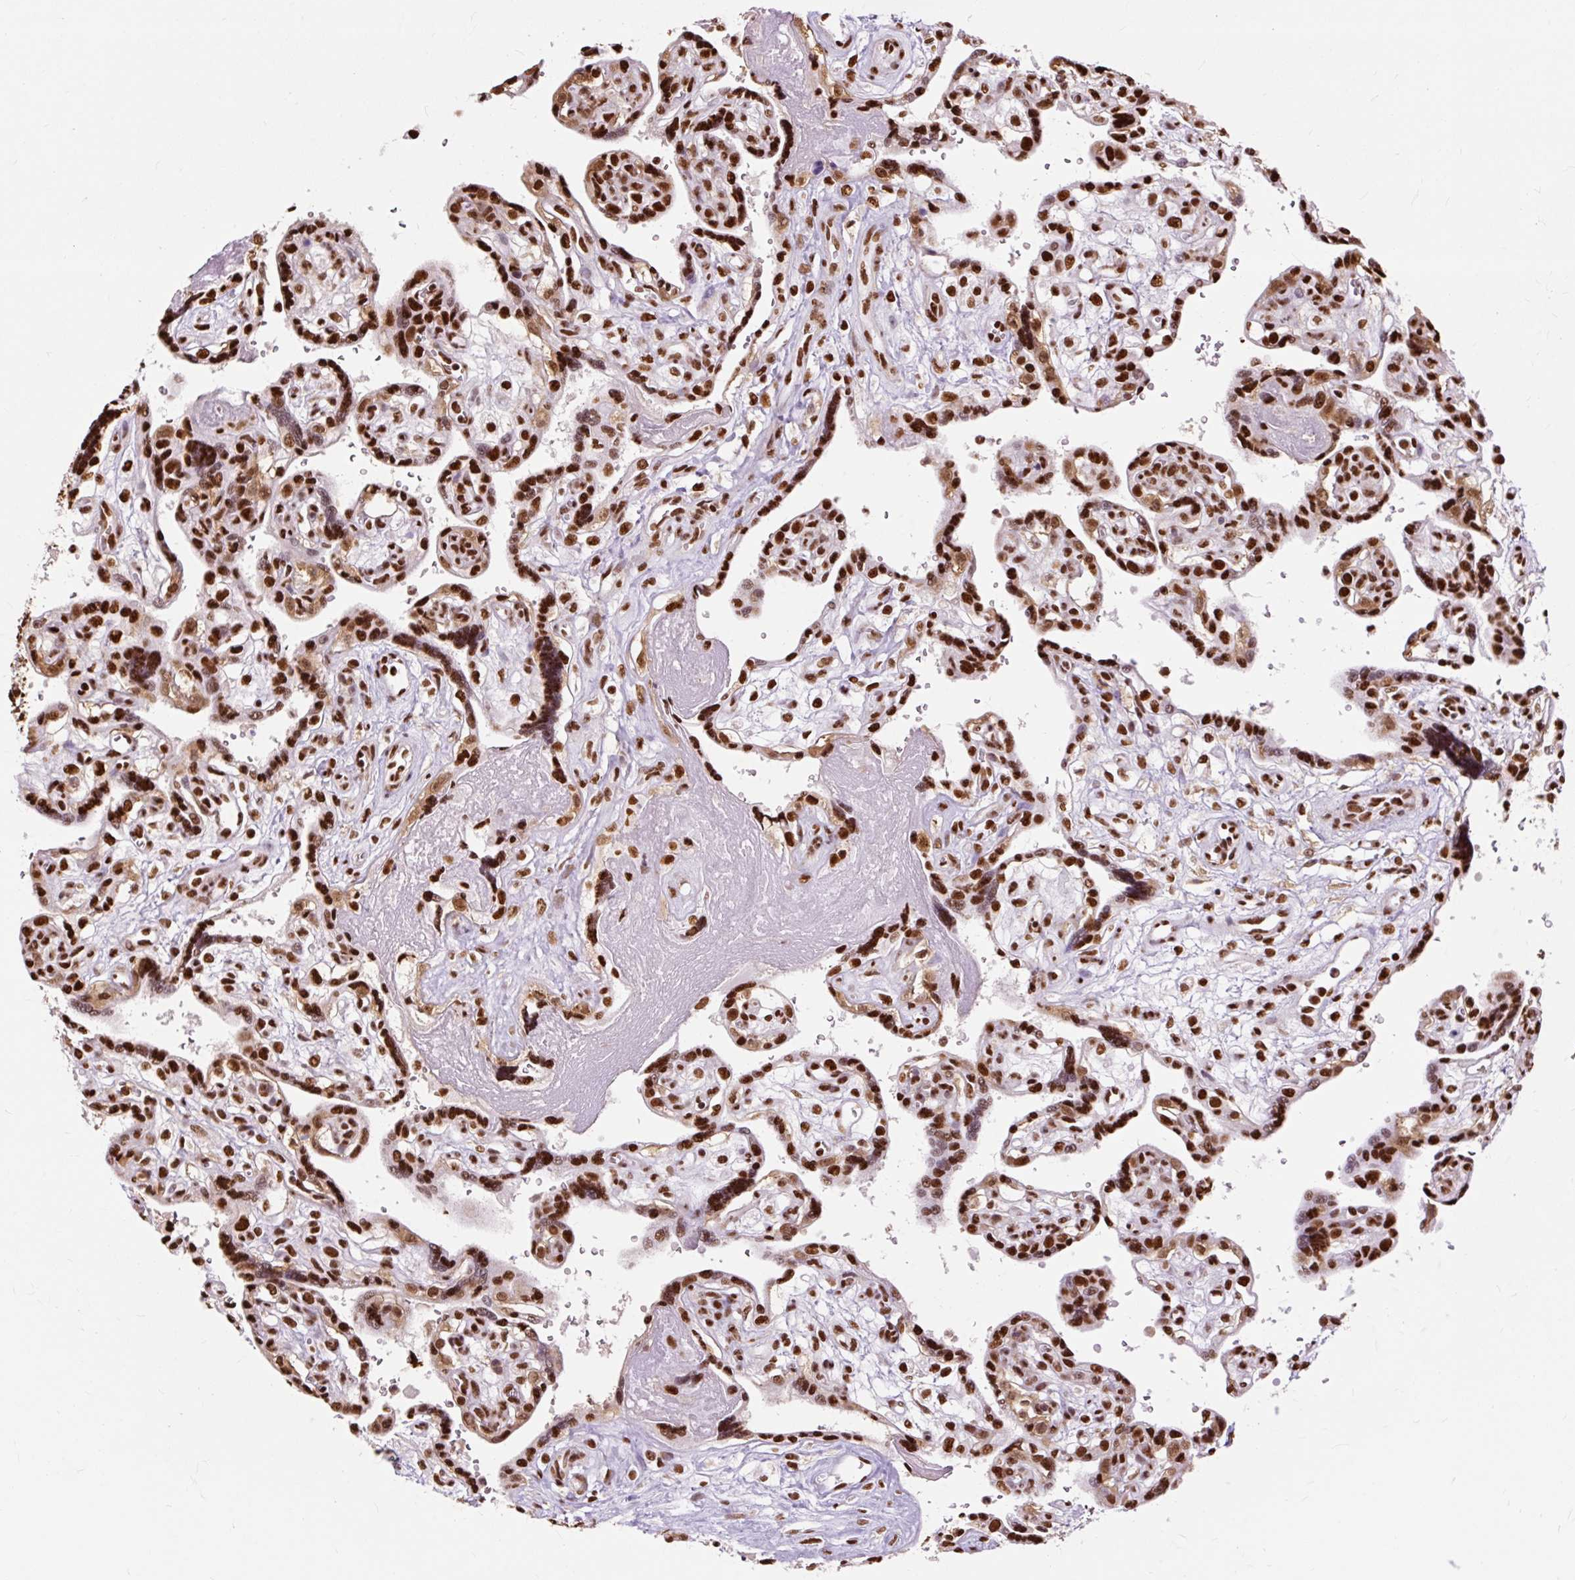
{"staining": {"intensity": "strong", "quantity": ">75%", "location": "nuclear"}, "tissue": "placenta", "cell_type": "Decidual cells", "image_type": "normal", "snomed": [{"axis": "morphology", "description": "Normal tissue, NOS"}, {"axis": "topography", "description": "Placenta"}], "caption": "Placenta was stained to show a protein in brown. There is high levels of strong nuclear staining in about >75% of decidual cells.", "gene": "XRCC6", "patient": {"sex": "female", "age": 39}}